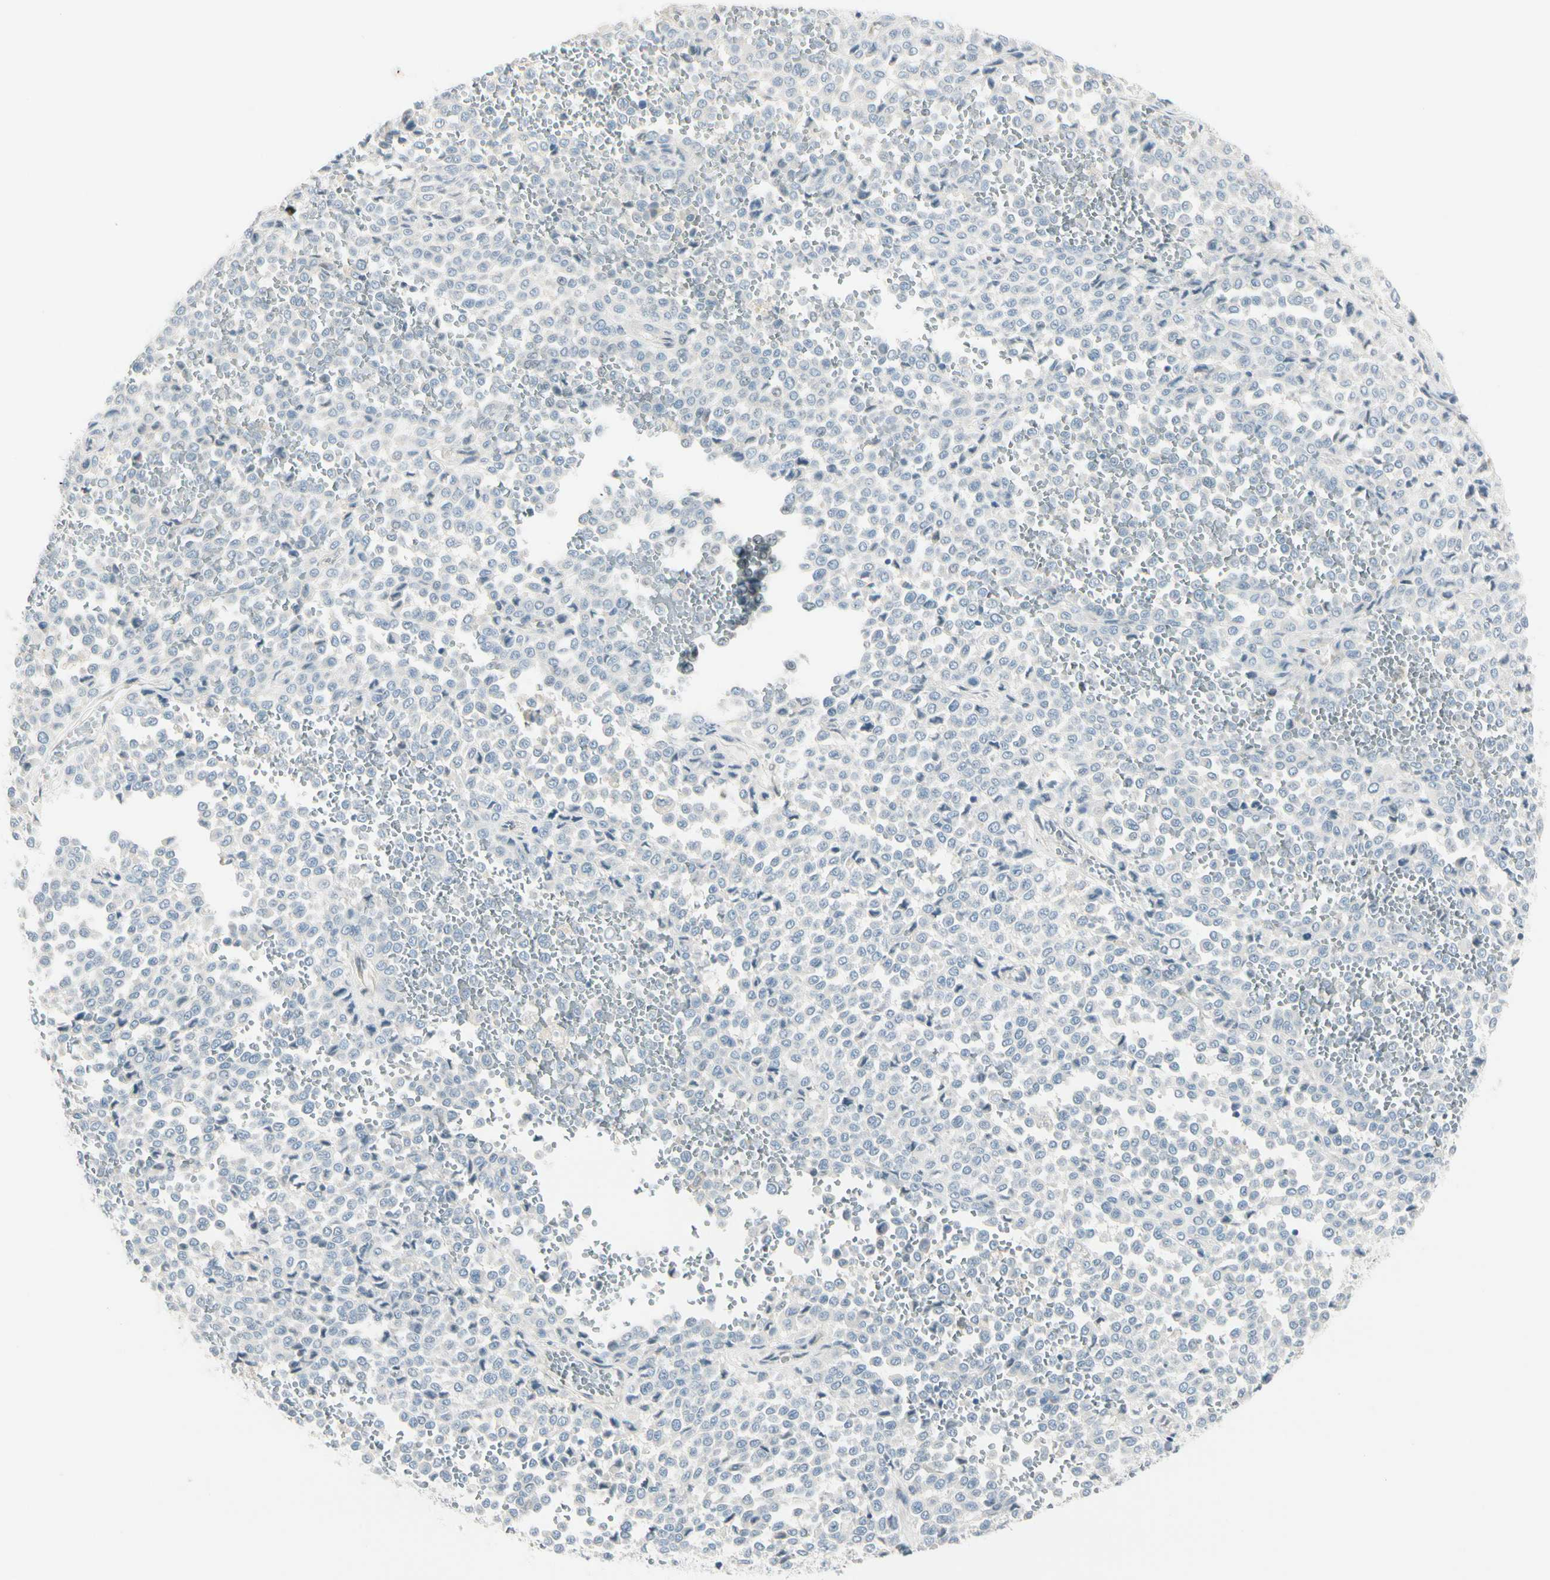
{"staining": {"intensity": "negative", "quantity": "none", "location": "none"}, "tissue": "melanoma", "cell_type": "Tumor cells", "image_type": "cancer", "snomed": [{"axis": "morphology", "description": "Malignant melanoma, Metastatic site"}, {"axis": "topography", "description": "Pancreas"}], "caption": "The immunohistochemistry (IHC) histopathology image has no significant expression in tumor cells of malignant melanoma (metastatic site) tissue.", "gene": "CYP2E1", "patient": {"sex": "female", "age": 30}}